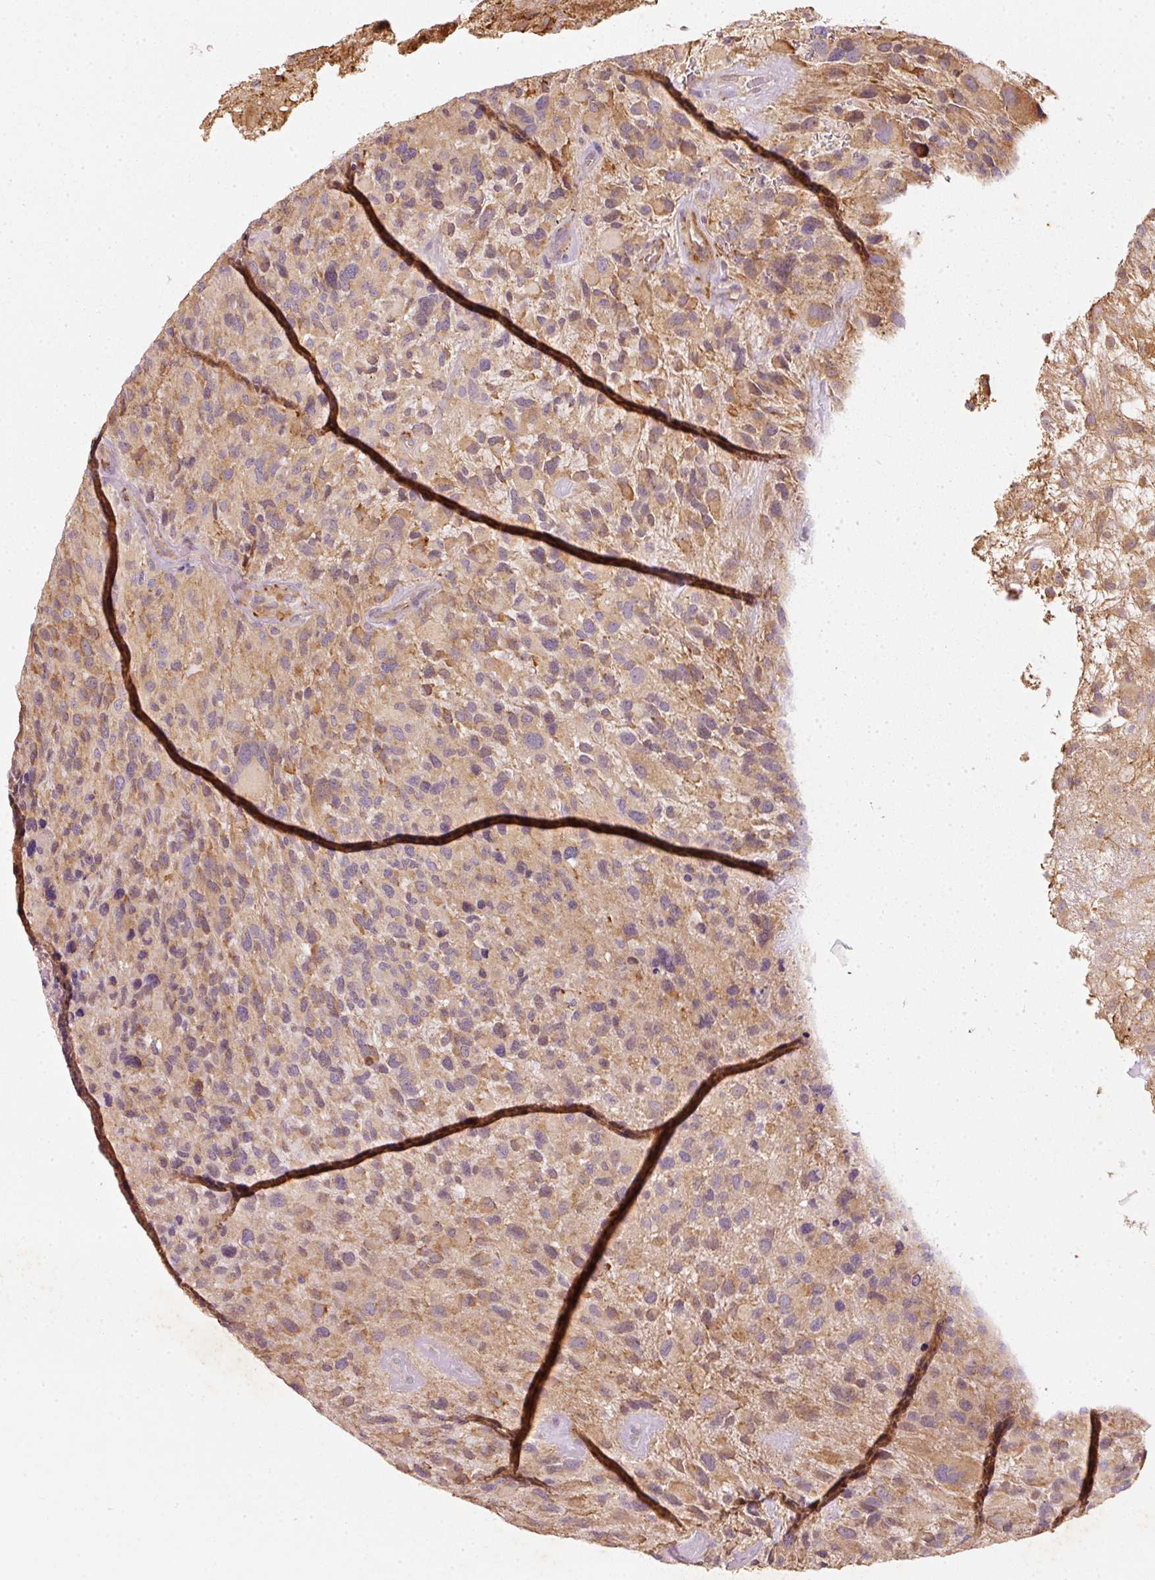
{"staining": {"intensity": "moderate", "quantity": "<25%", "location": "cytoplasmic/membranous"}, "tissue": "glioma", "cell_type": "Tumor cells", "image_type": "cancer", "snomed": [{"axis": "morphology", "description": "Glioma, malignant, High grade"}, {"axis": "topography", "description": "Brain"}], "caption": "Malignant glioma (high-grade) tissue reveals moderate cytoplasmic/membranous expression in approximately <25% of tumor cells, visualized by immunohistochemistry.", "gene": "RGL2", "patient": {"sex": "female", "age": 67}}